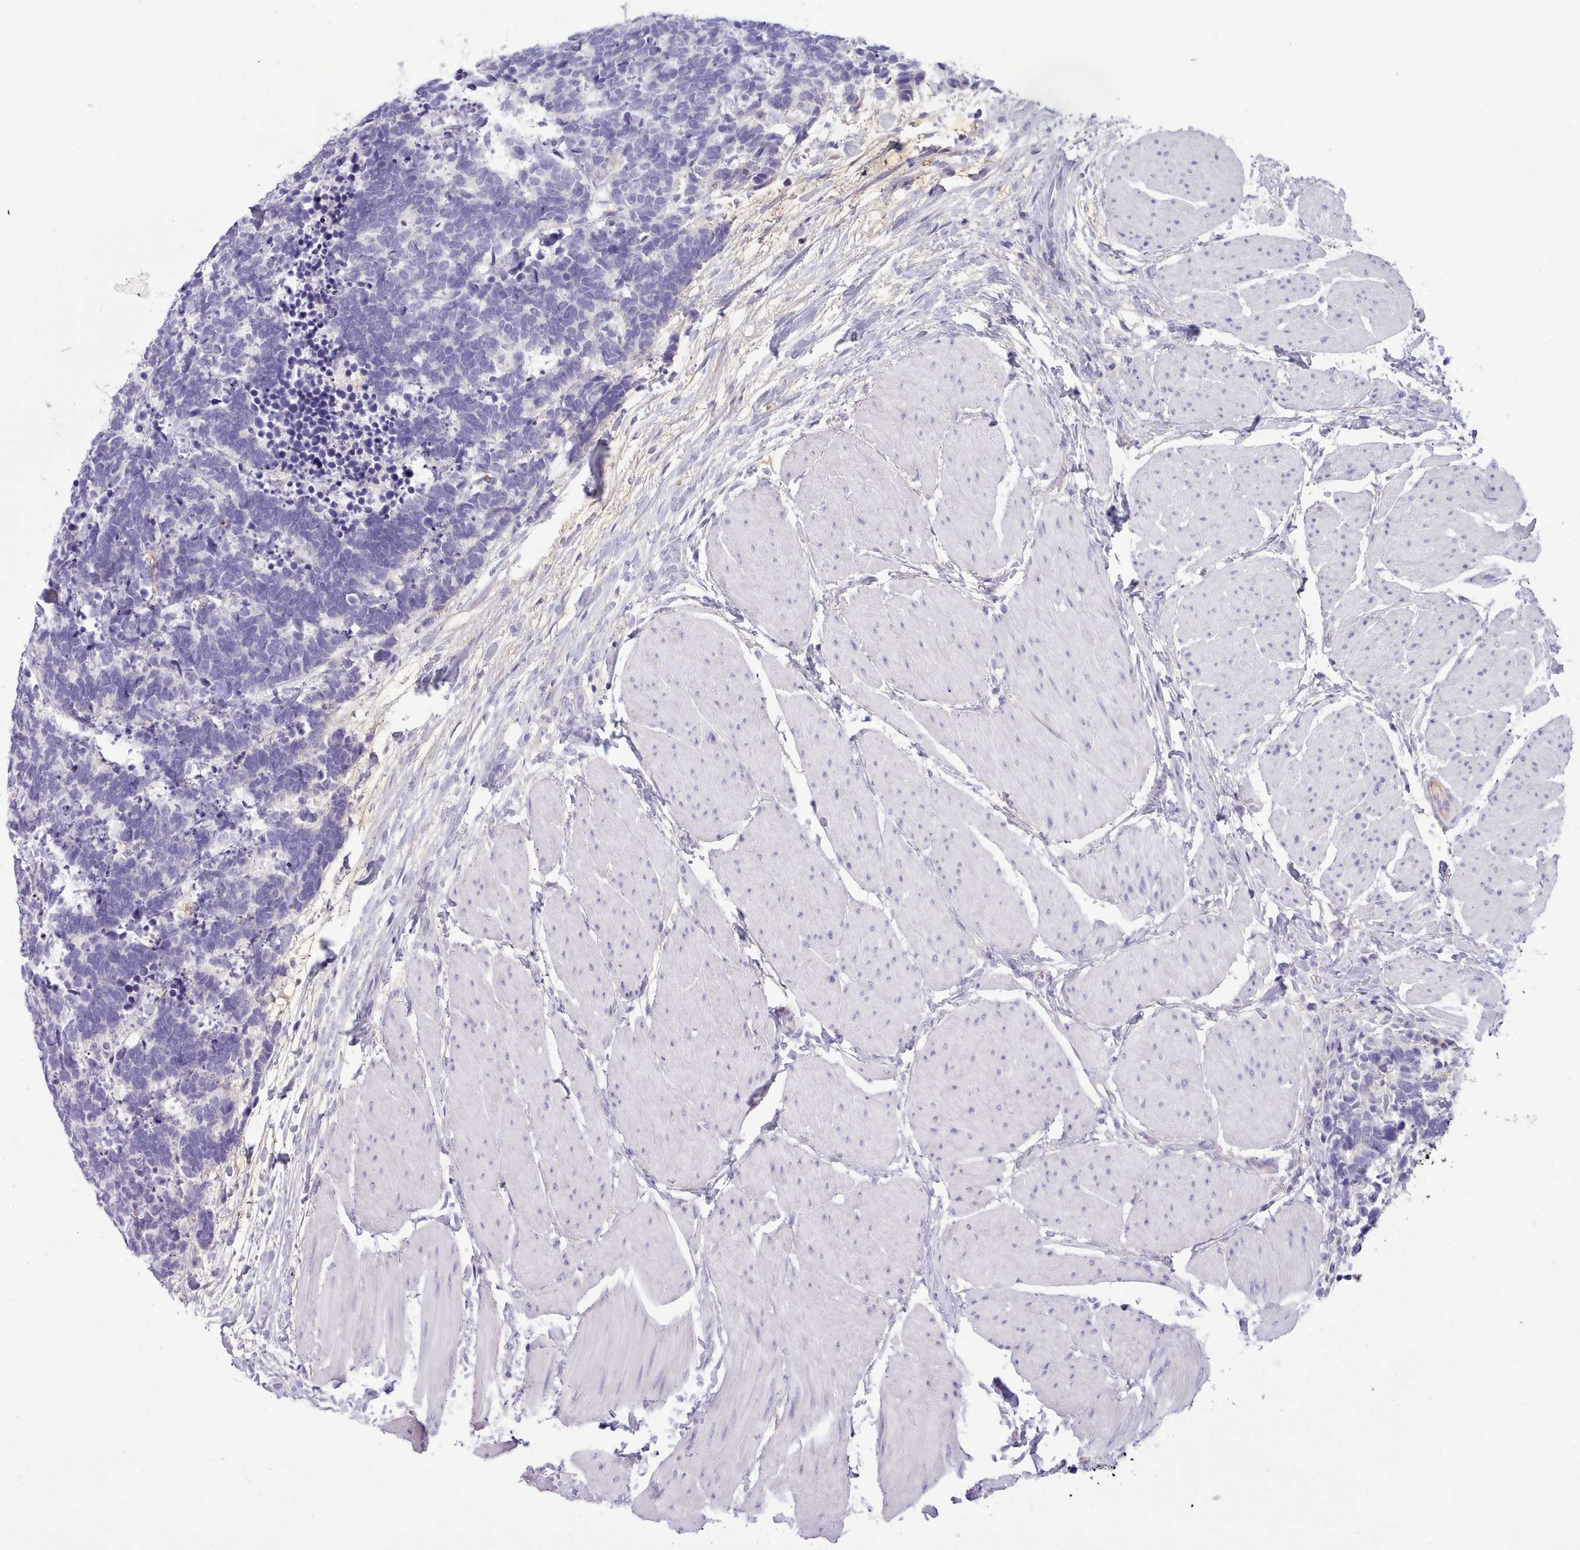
{"staining": {"intensity": "negative", "quantity": "none", "location": "none"}, "tissue": "carcinoid", "cell_type": "Tumor cells", "image_type": "cancer", "snomed": [{"axis": "morphology", "description": "Carcinoma, NOS"}, {"axis": "morphology", "description": "Carcinoid, malignant, NOS"}, {"axis": "topography", "description": "Urinary bladder"}], "caption": "Tumor cells are negative for protein expression in human carcinoma. (DAB (3,3'-diaminobenzidine) IHC, high magnification).", "gene": "CYP2A13", "patient": {"sex": "male", "age": 57}}